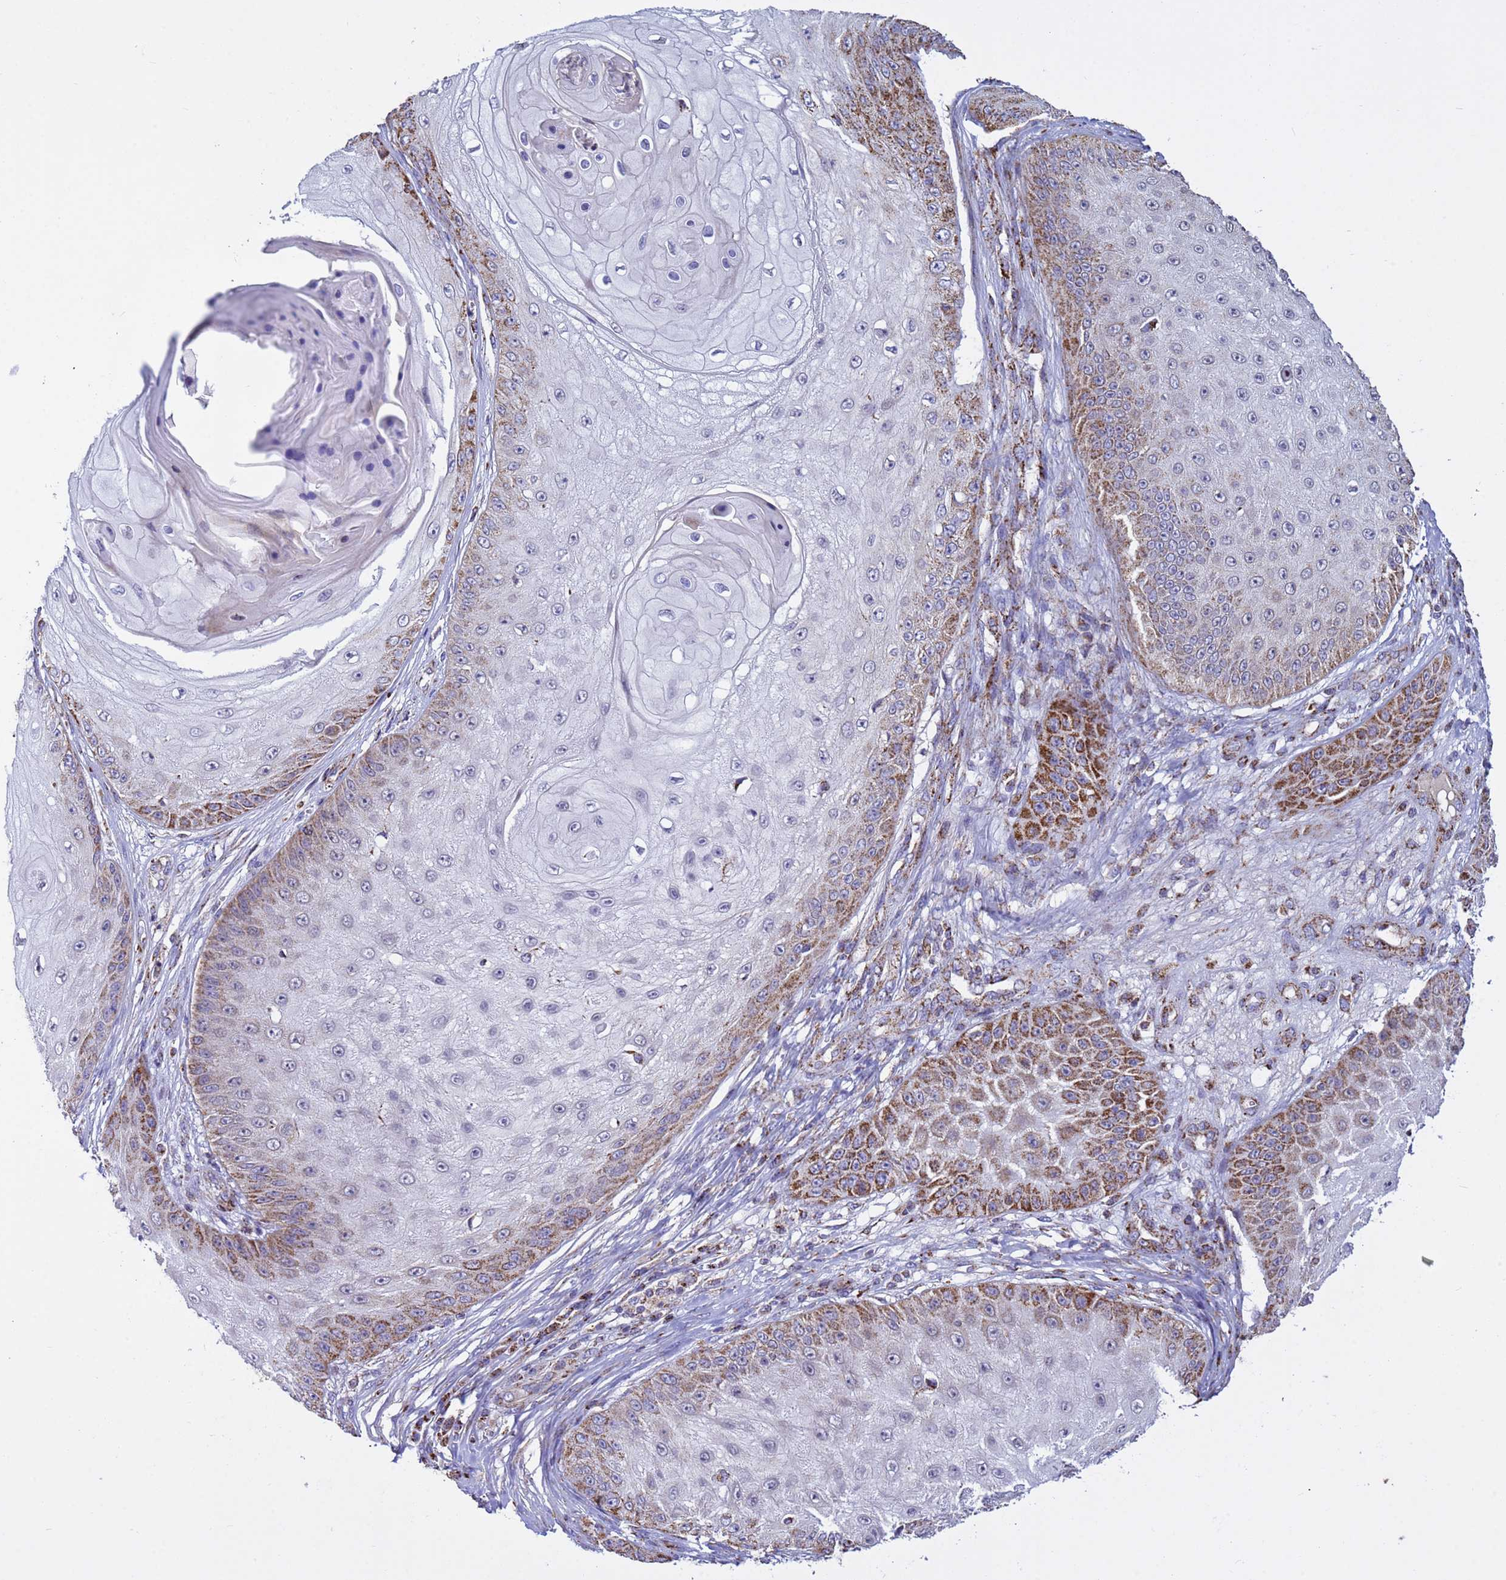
{"staining": {"intensity": "moderate", "quantity": "25%-75%", "location": "cytoplasmic/membranous"}, "tissue": "skin cancer", "cell_type": "Tumor cells", "image_type": "cancer", "snomed": [{"axis": "morphology", "description": "Squamous cell carcinoma, NOS"}, {"axis": "topography", "description": "Skin"}], "caption": "This histopathology image exhibits immunohistochemistry staining of skin cancer, with medium moderate cytoplasmic/membranous staining in approximately 25%-75% of tumor cells.", "gene": "TUBGCP3", "patient": {"sex": "male", "age": 70}}